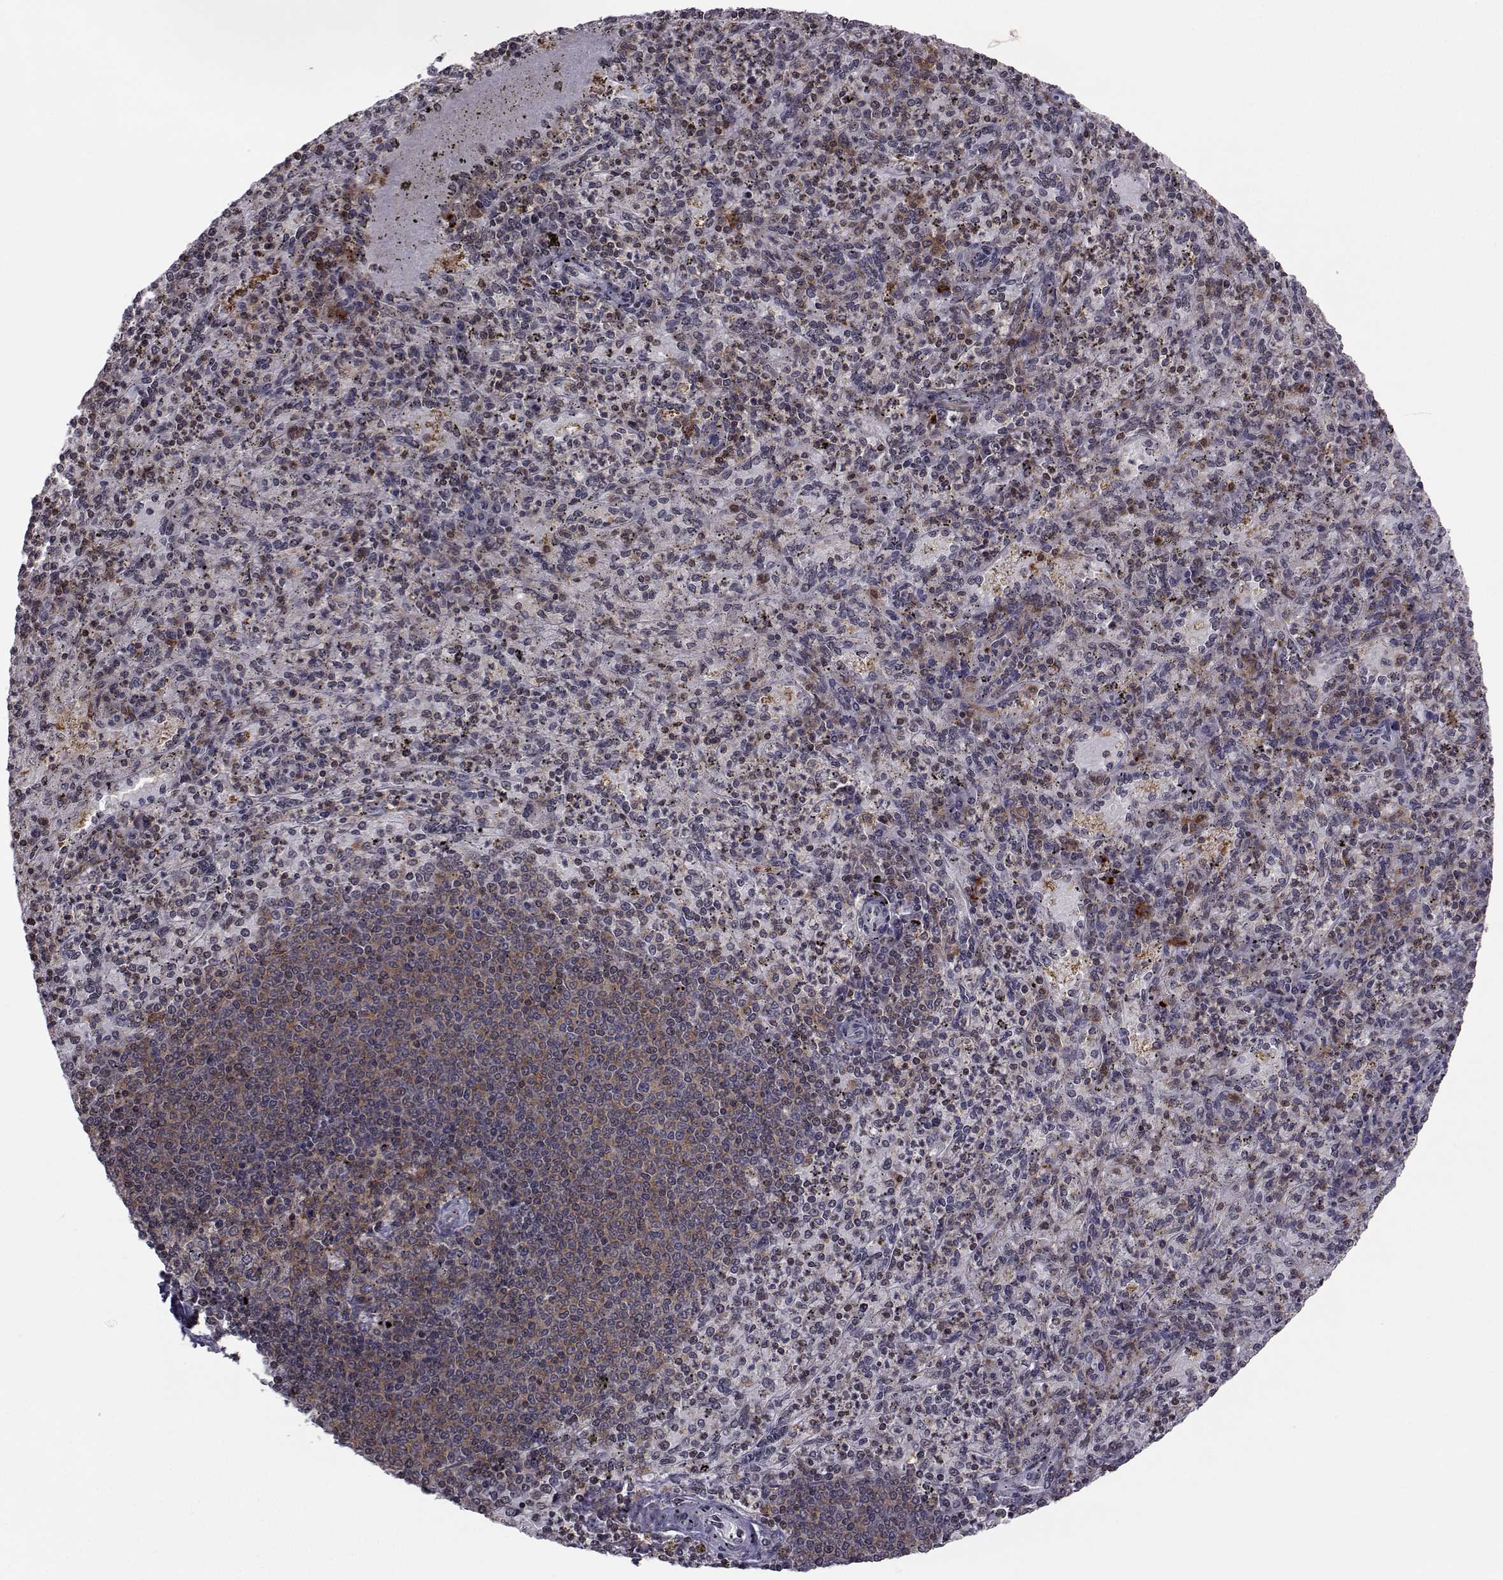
{"staining": {"intensity": "strong", "quantity": "<25%", "location": "cytoplasmic/membranous"}, "tissue": "spleen", "cell_type": "Cells in red pulp", "image_type": "normal", "snomed": [{"axis": "morphology", "description": "Normal tissue, NOS"}, {"axis": "topography", "description": "Spleen"}], "caption": "About <25% of cells in red pulp in benign human spleen reveal strong cytoplasmic/membranous protein expression as visualized by brown immunohistochemical staining.", "gene": "PCP4L1", "patient": {"sex": "male", "age": 60}}